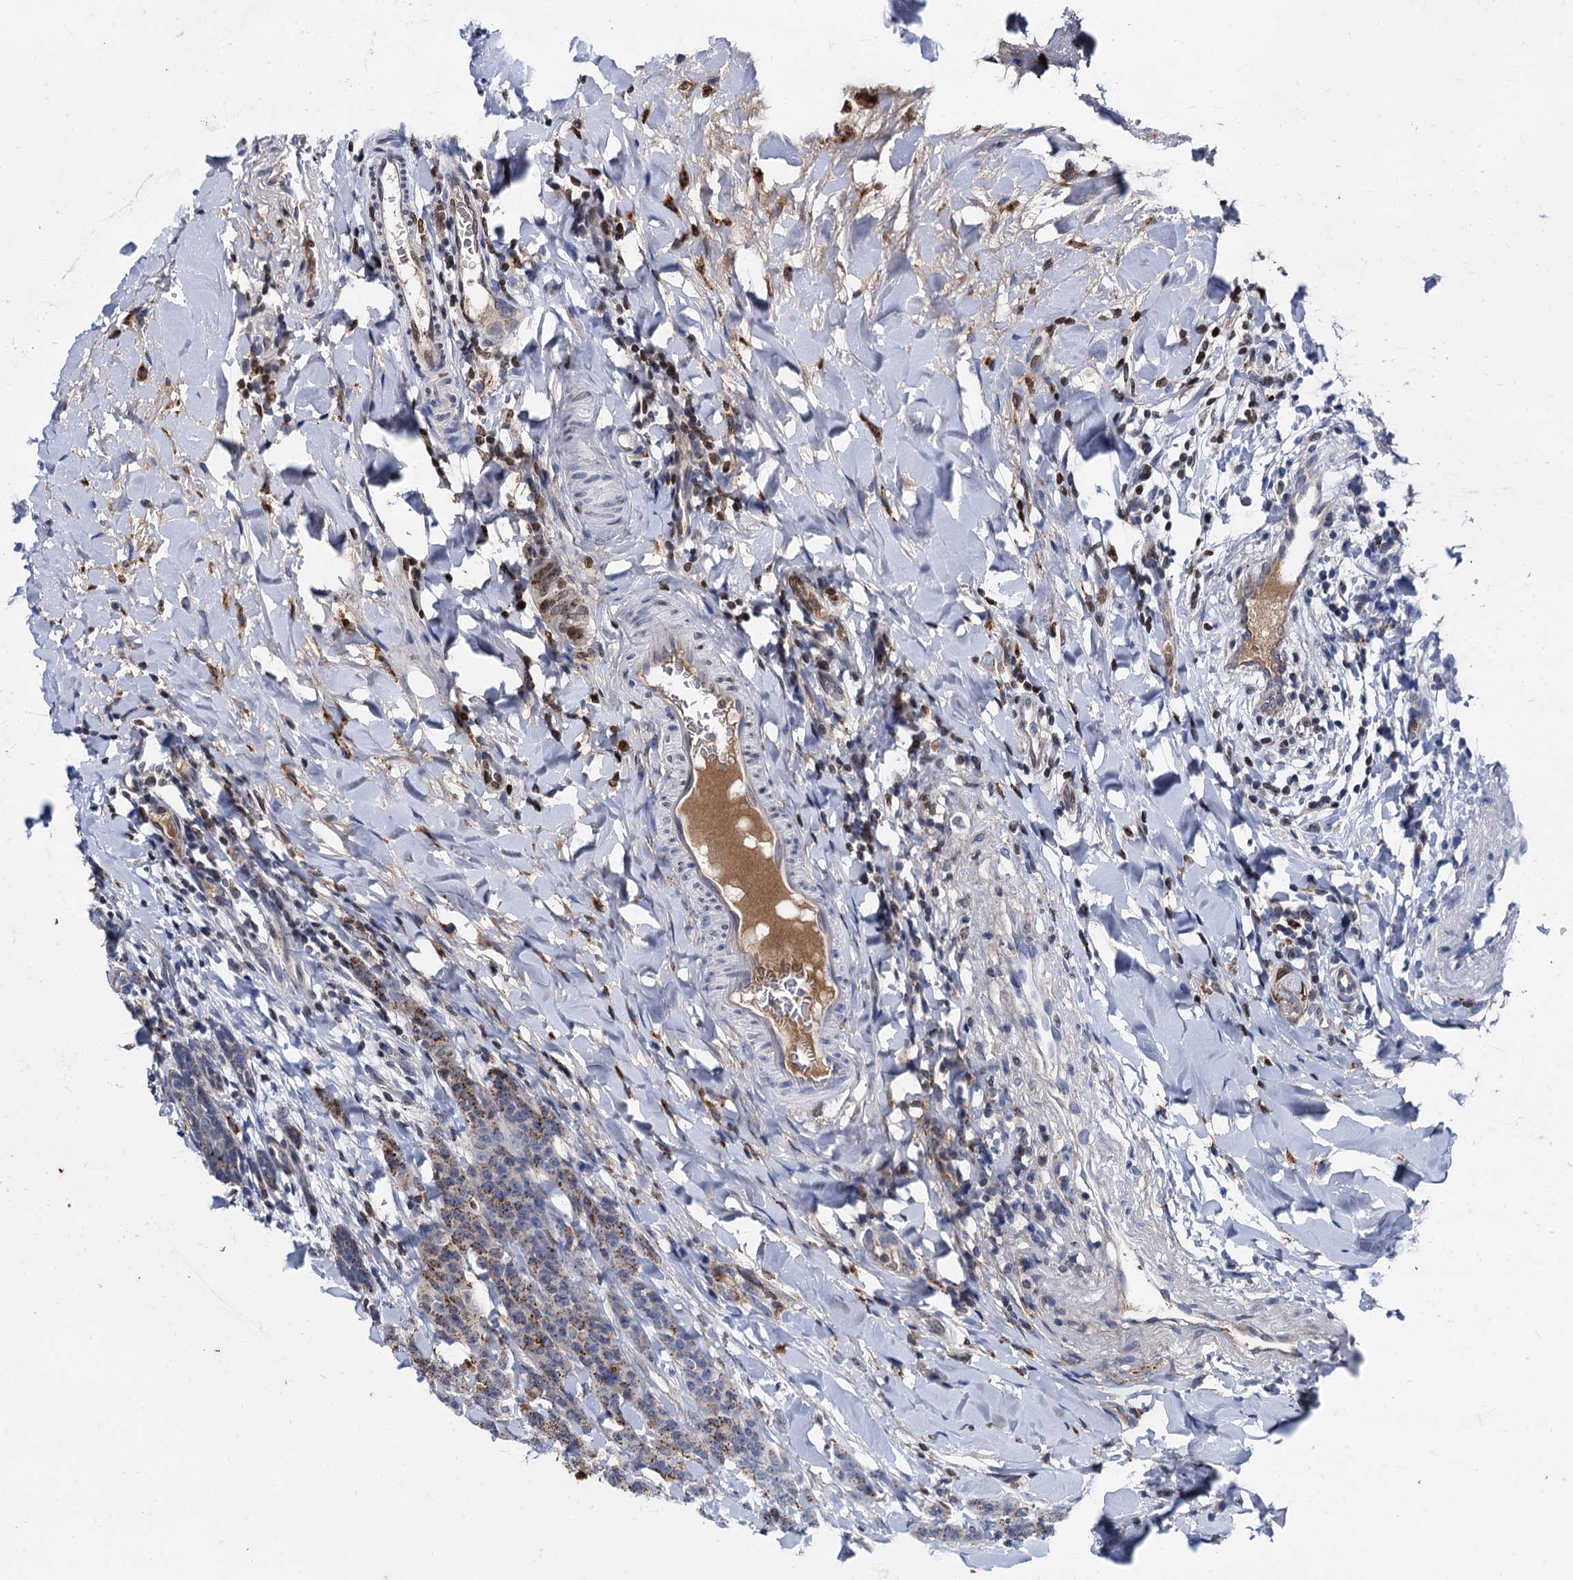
{"staining": {"intensity": "moderate", "quantity": "25%-75%", "location": "cytoplasmic/membranous"}, "tissue": "breast cancer", "cell_type": "Tumor cells", "image_type": "cancer", "snomed": [{"axis": "morphology", "description": "Duct carcinoma"}, {"axis": "topography", "description": "Breast"}], "caption": "High-magnification brightfield microscopy of breast infiltrating ductal carcinoma stained with DAB (3,3'-diaminobenzidine) (brown) and counterstained with hematoxylin (blue). tumor cells exhibit moderate cytoplasmic/membranous expression is appreciated in about25%-75% of cells. (DAB (3,3'-diaminobenzidine) = brown stain, brightfield microscopy at high magnification).", "gene": "APOD", "patient": {"sex": "female", "age": 40}}